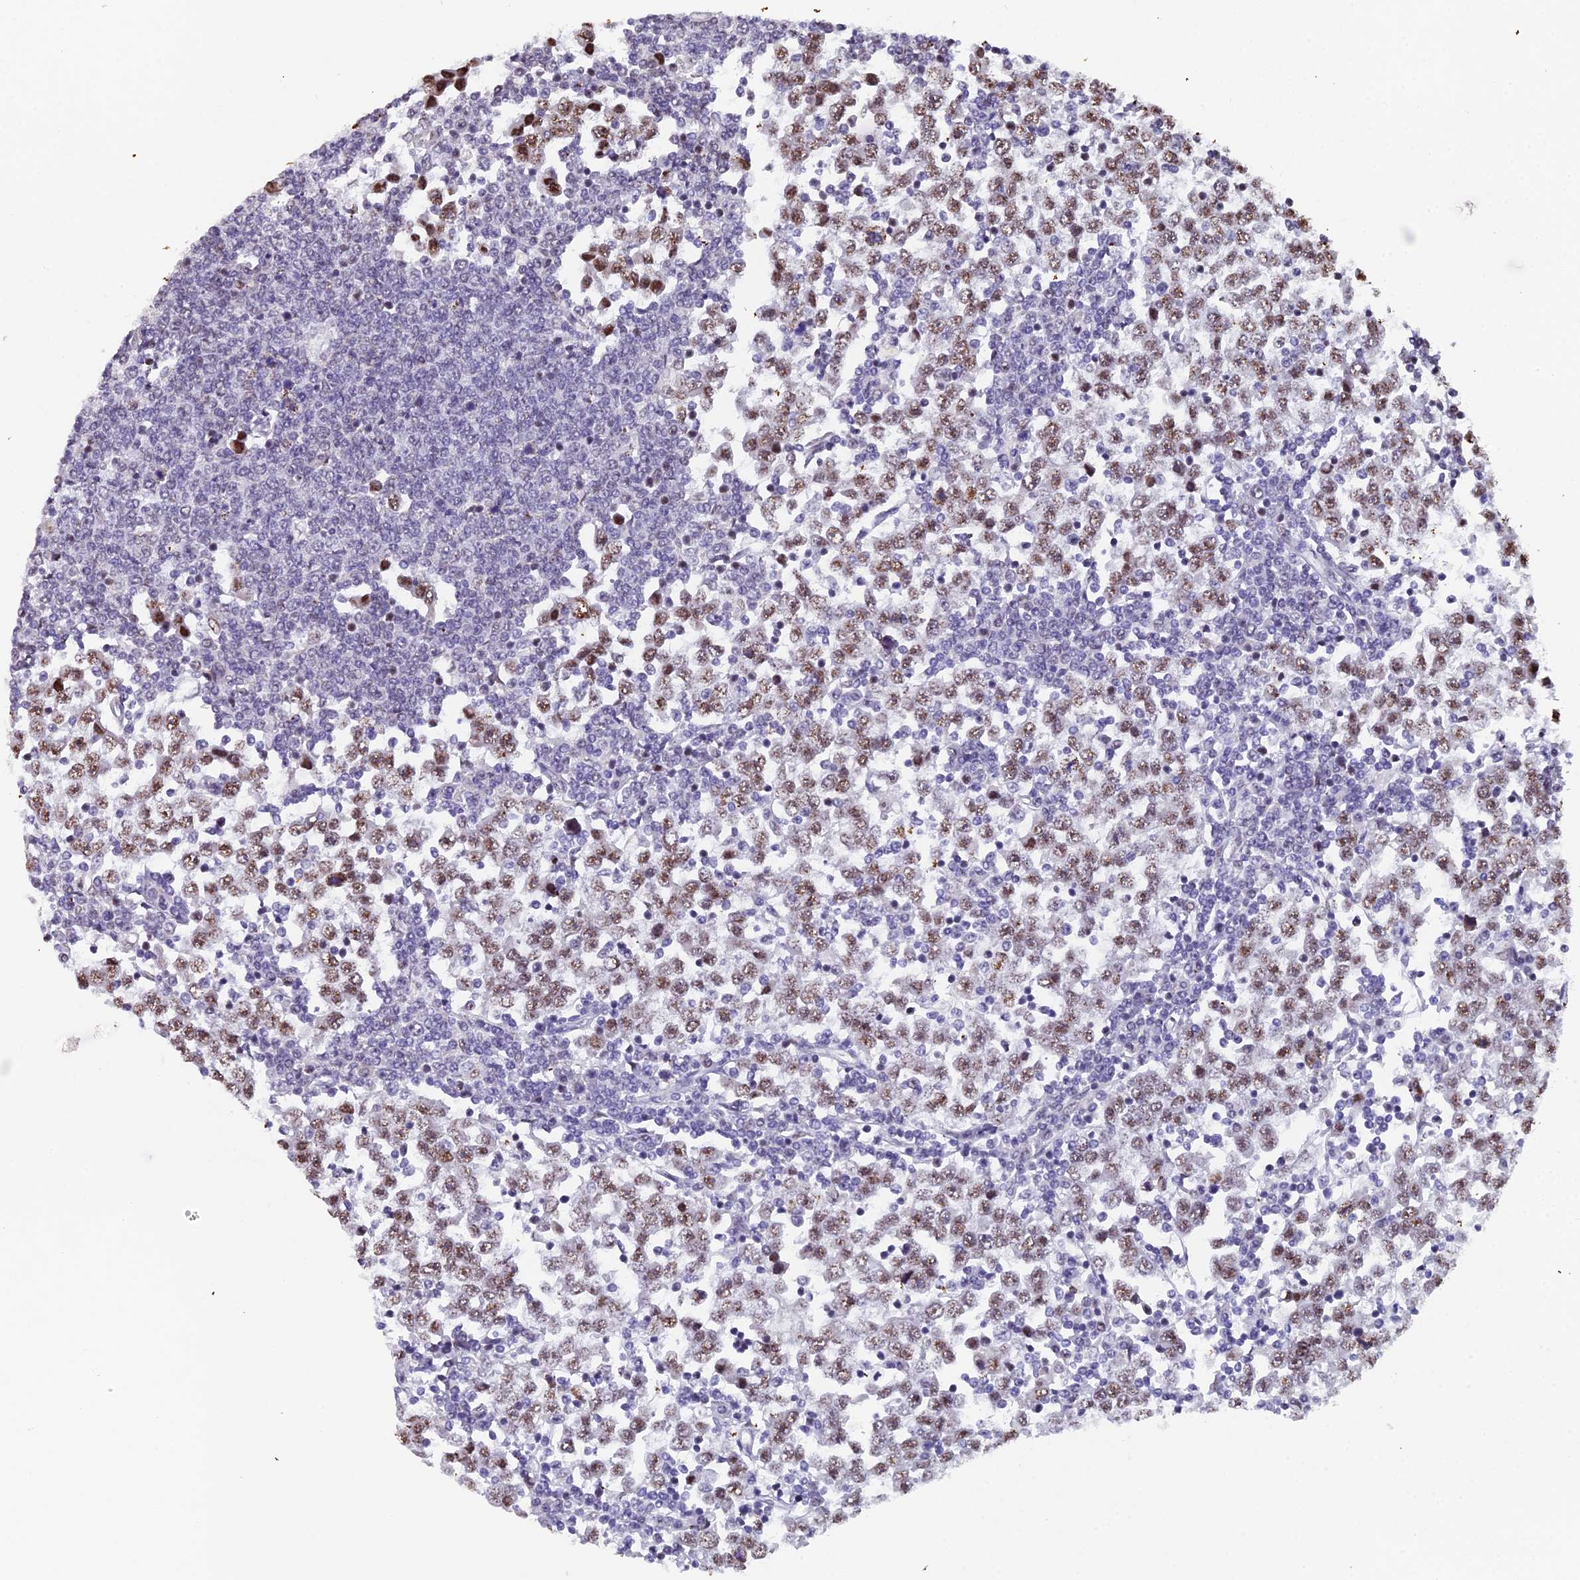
{"staining": {"intensity": "moderate", "quantity": ">75%", "location": "nuclear"}, "tissue": "testis cancer", "cell_type": "Tumor cells", "image_type": "cancer", "snomed": [{"axis": "morphology", "description": "Seminoma, NOS"}, {"axis": "topography", "description": "Testis"}], "caption": "Testis seminoma tissue exhibits moderate nuclear expression in approximately >75% of tumor cells, visualized by immunohistochemistry.", "gene": "XKR9", "patient": {"sex": "male", "age": 65}}